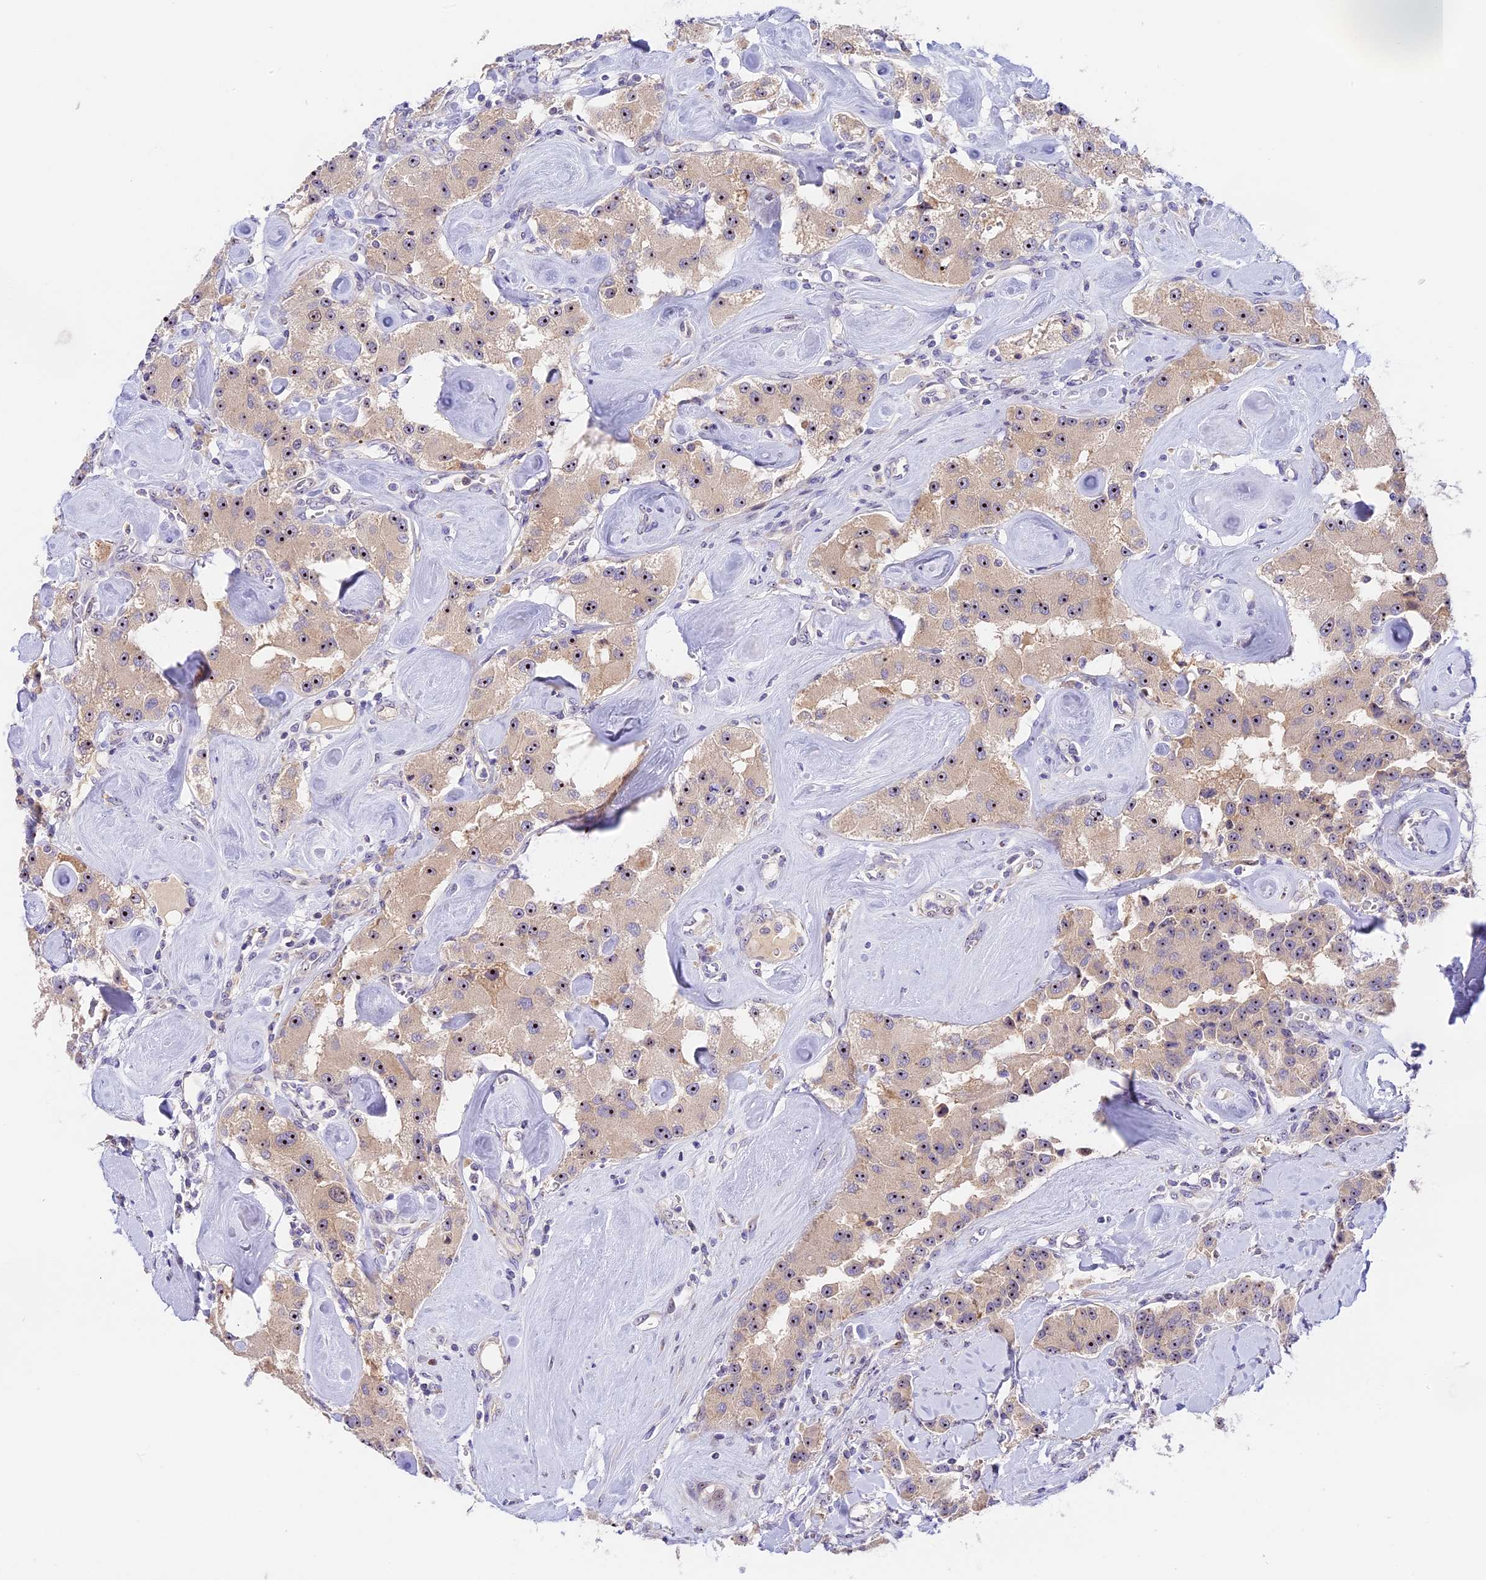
{"staining": {"intensity": "strong", "quantity": ">75%", "location": "nuclear"}, "tissue": "carcinoid", "cell_type": "Tumor cells", "image_type": "cancer", "snomed": [{"axis": "morphology", "description": "Carcinoid, malignant, NOS"}, {"axis": "topography", "description": "Pancreas"}], "caption": "Carcinoid was stained to show a protein in brown. There is high levels of strong nuclear staining in about >75% of tumor cells. (DAB IHC, brown staining for protein, blue staining for nuclei).", "gene": "RAD51", "patient": {"sex": "male", "age": 41}}